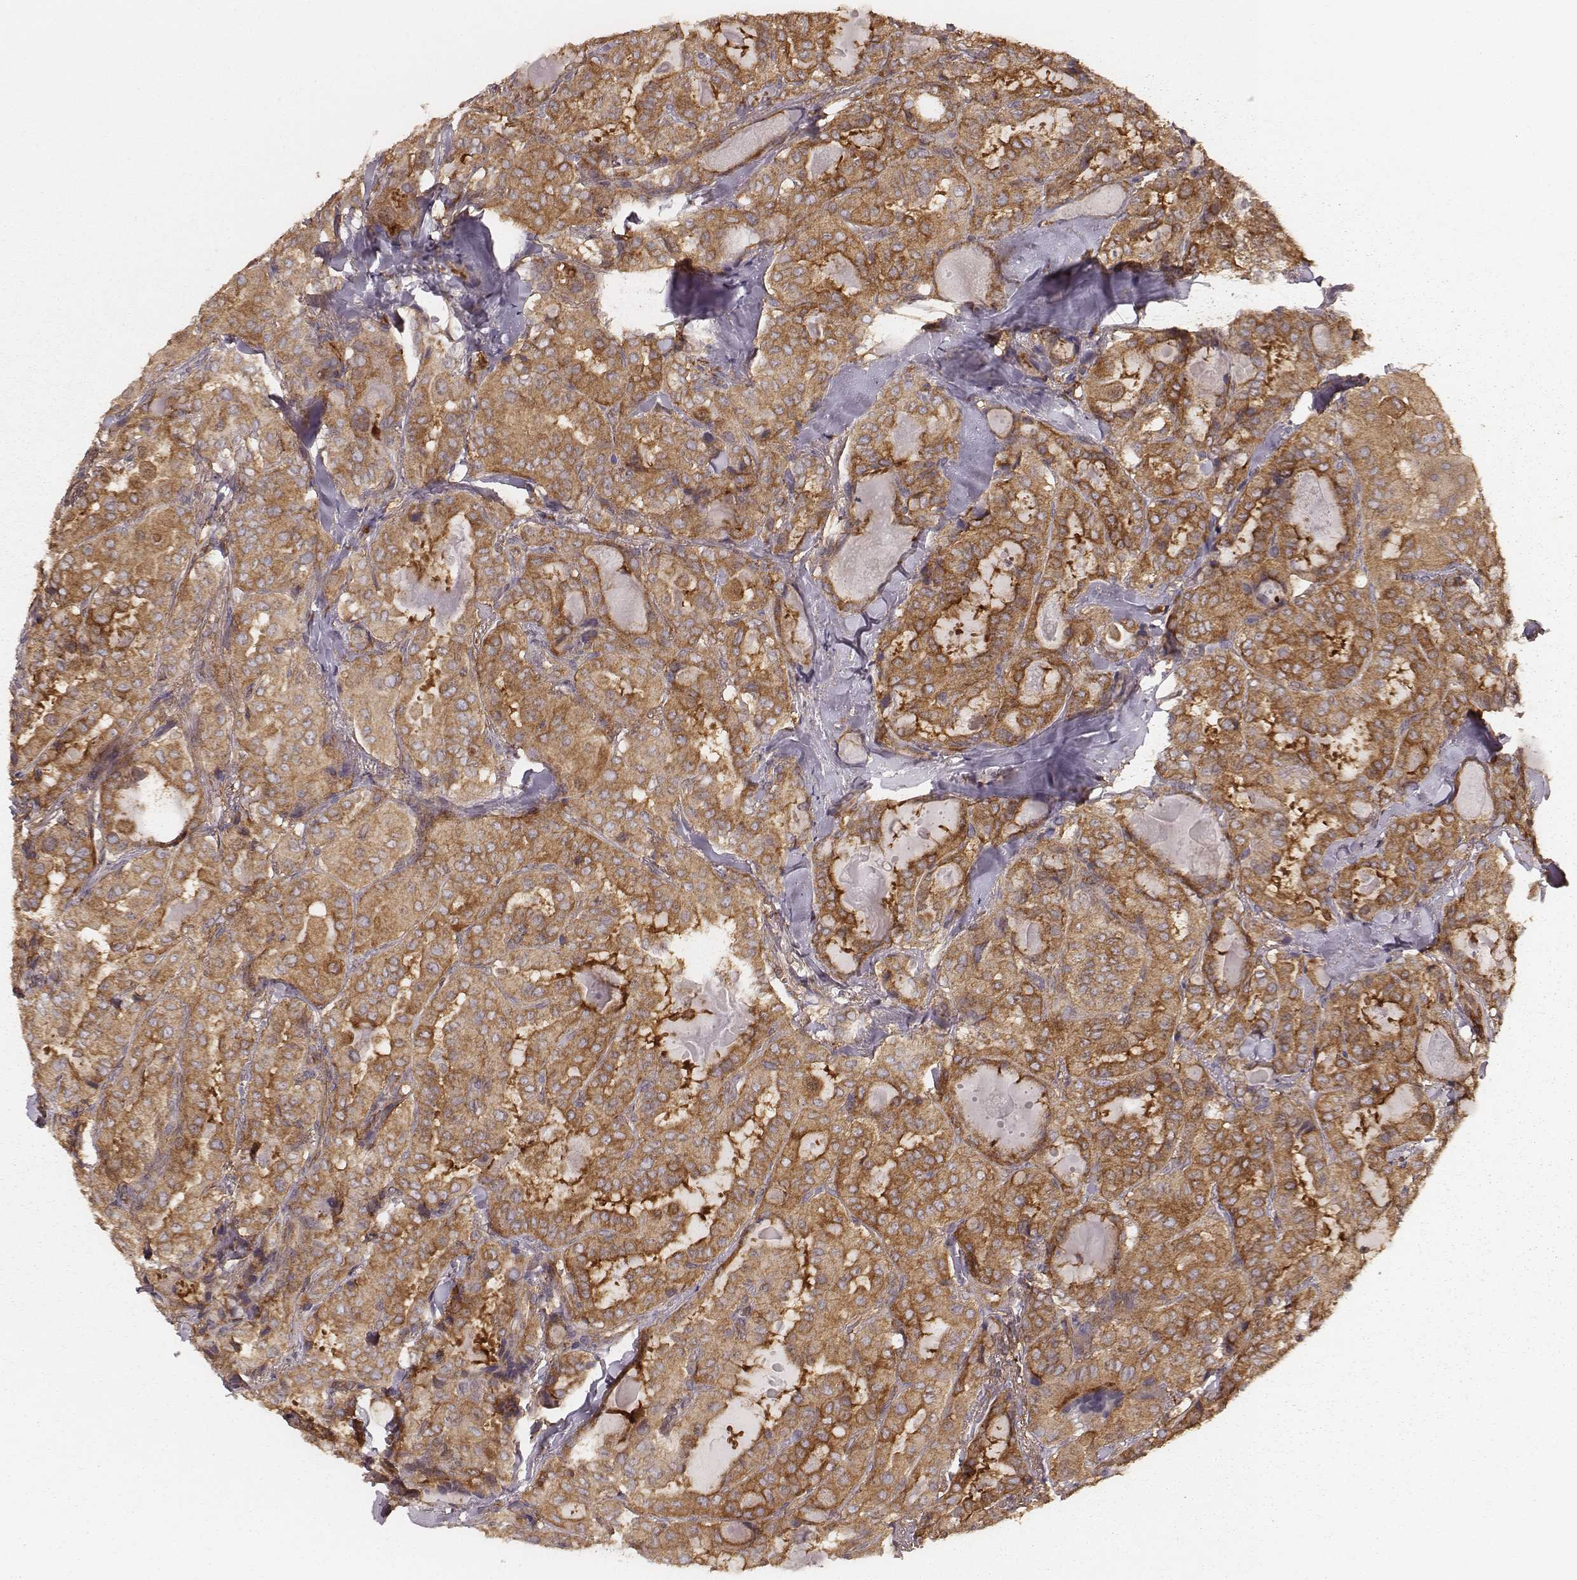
{"staining": {"intensity": "strong", "quantity": ">75%", "location": "cytoplasmic/membranous"}, "tissue": "thyroid cancer", "cell_type": "Tumor cells", "image_type": "cancer", "snomed": [{"axis": "morphology", "description": "Papillary adenocarcinoma, NOS"}, {"axis": "topography", "description": "Thyroid gland"}], "caption": "Strong cytoplasmic/membranous expression for a protein is appreciated in about >75% of tumor cells of papillary adenocarcinoma (thyroid) using immunohistochemistry (IHC).", "gene": "CARS1", "patient": {"sex": "female", "age": 41}}